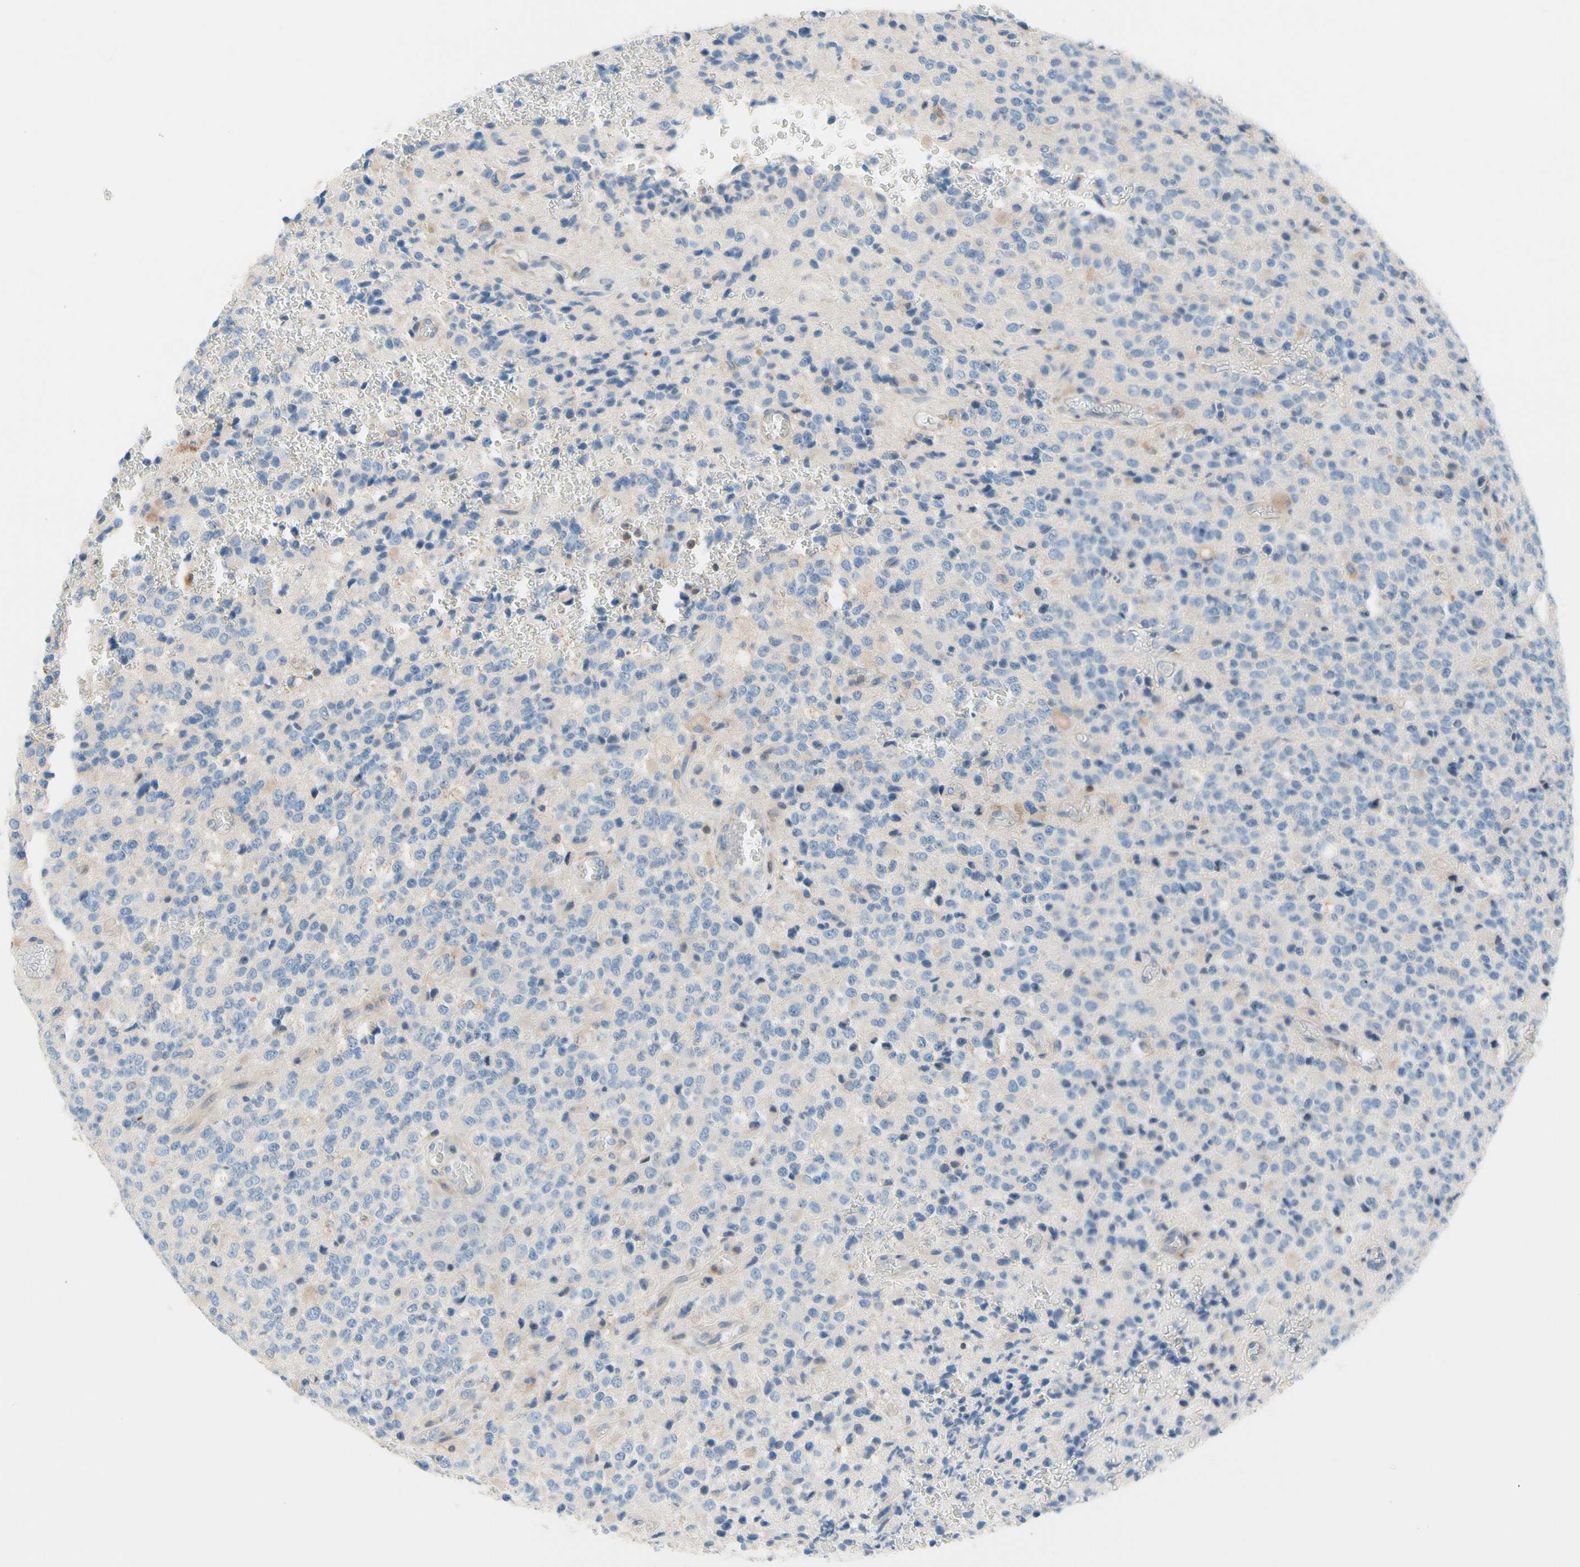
{"staining": {"intensity": "negative", "quantity": "none", "location": "none"}, "tissue": "glioma", "cell_type": "Tumor cells", "image_type": "cancer", "snomed": [{"axis": "morphology", "description": "Glioma, malignant, High grade"}, {"axis": "topography", "description": "pancreas cauda"}], "caption": "Tumor cells show no significant staining in glioma.", "gene": "MAP3K3", "patient": {"sex": "male", "age": 60}}